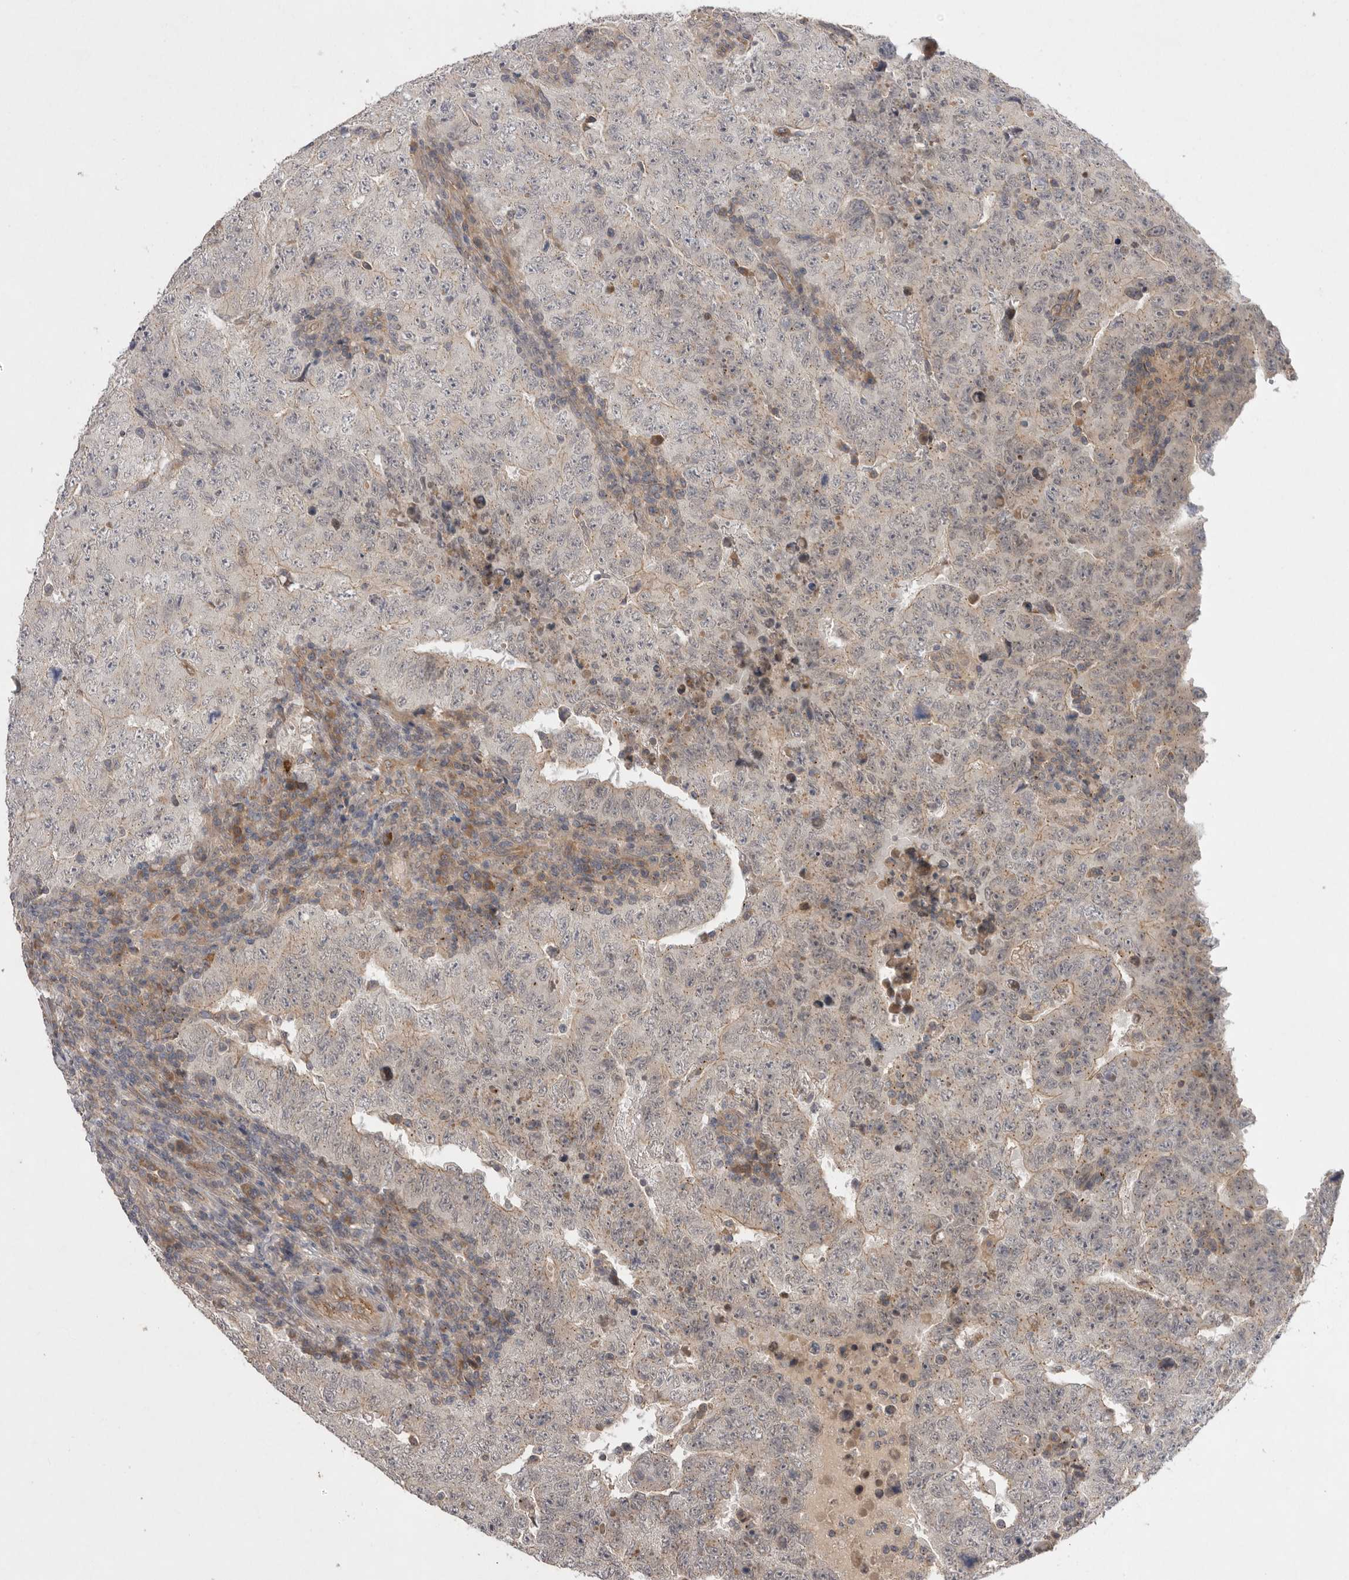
{"staining": {"intensity": "weak", "quantity": "<25%", "location": "cytoplasmic/membranous"}, "tissue": "testis cancer", "cell_type": "Tumor cells", "image_type": "cancer", "snomed": [{"axis": "morphology", "description": "Carcinoma, Embryonal, NOS"}, {"axis": "topography", "description": "Testis"}], "caption": "IHC of human testis cancer (embryonal carcinoma) reveals no expression in tumor cells.", "gene": "NRCAM", "patient": {"sex": "male", "age": 26}}